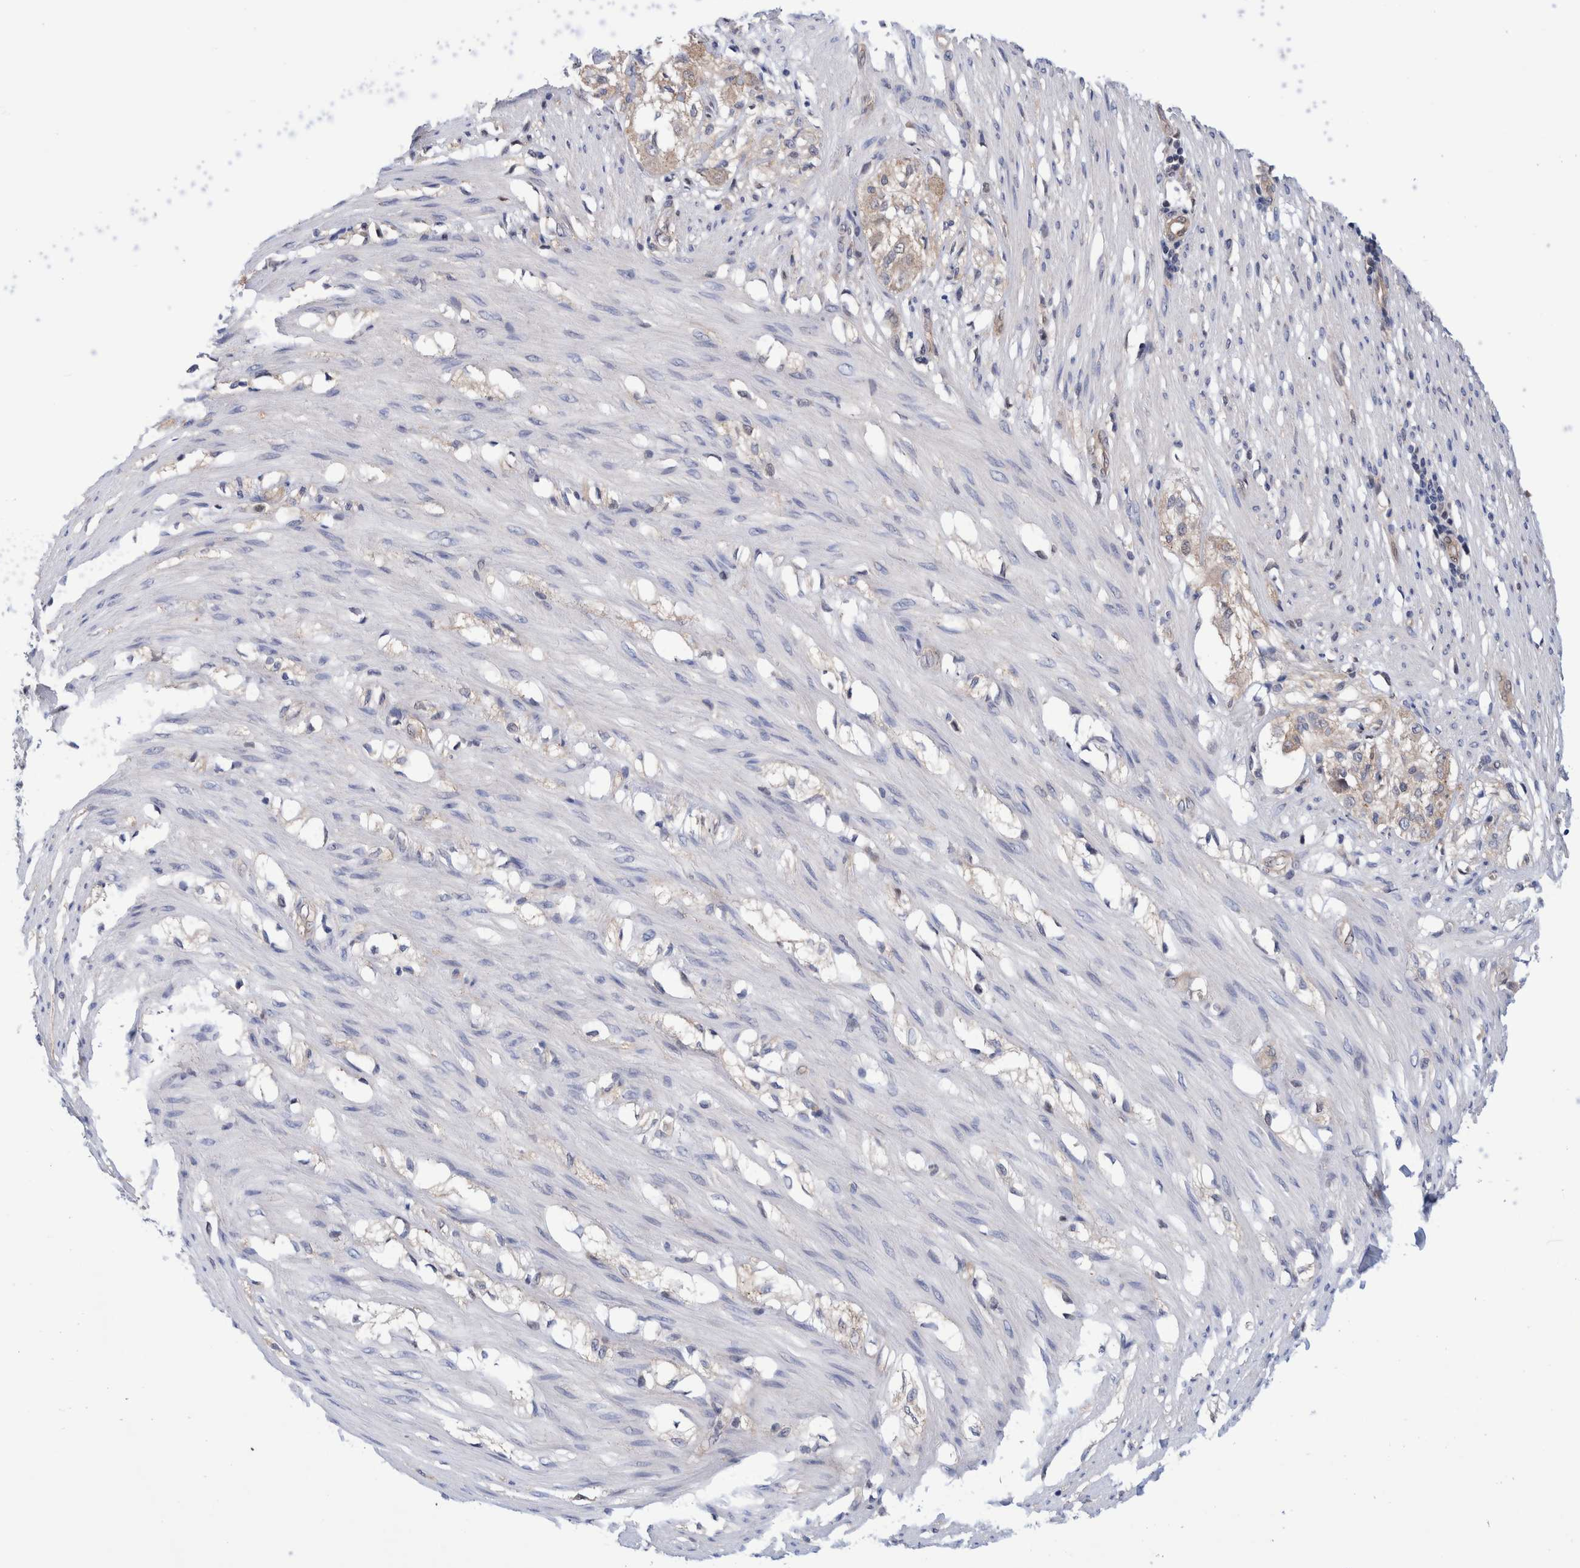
{"staining": {"intensity": "negative", "quantity": "none", "location": "none"}, "tissue": "smooth muscle", "cell_type": "Smooth muscle cells", "image_type": "normal", "snomed": [{"axis": "morphology", "description": "Normal tissue, NOS"}, {"axis": "morphology", "description": "Adenocarcinoma, NOS"}, {"axis": "topography", "description": "Smooth muscle"}, {"axis": "topography", "description": "Colon"}], "caption": "This is a micrograph of IHC staining of benign smooth muscle, which shows no positivity in smooth muscle cells.", "gene": "PFAS", "patient": {"sex": "male", "age": 14}}